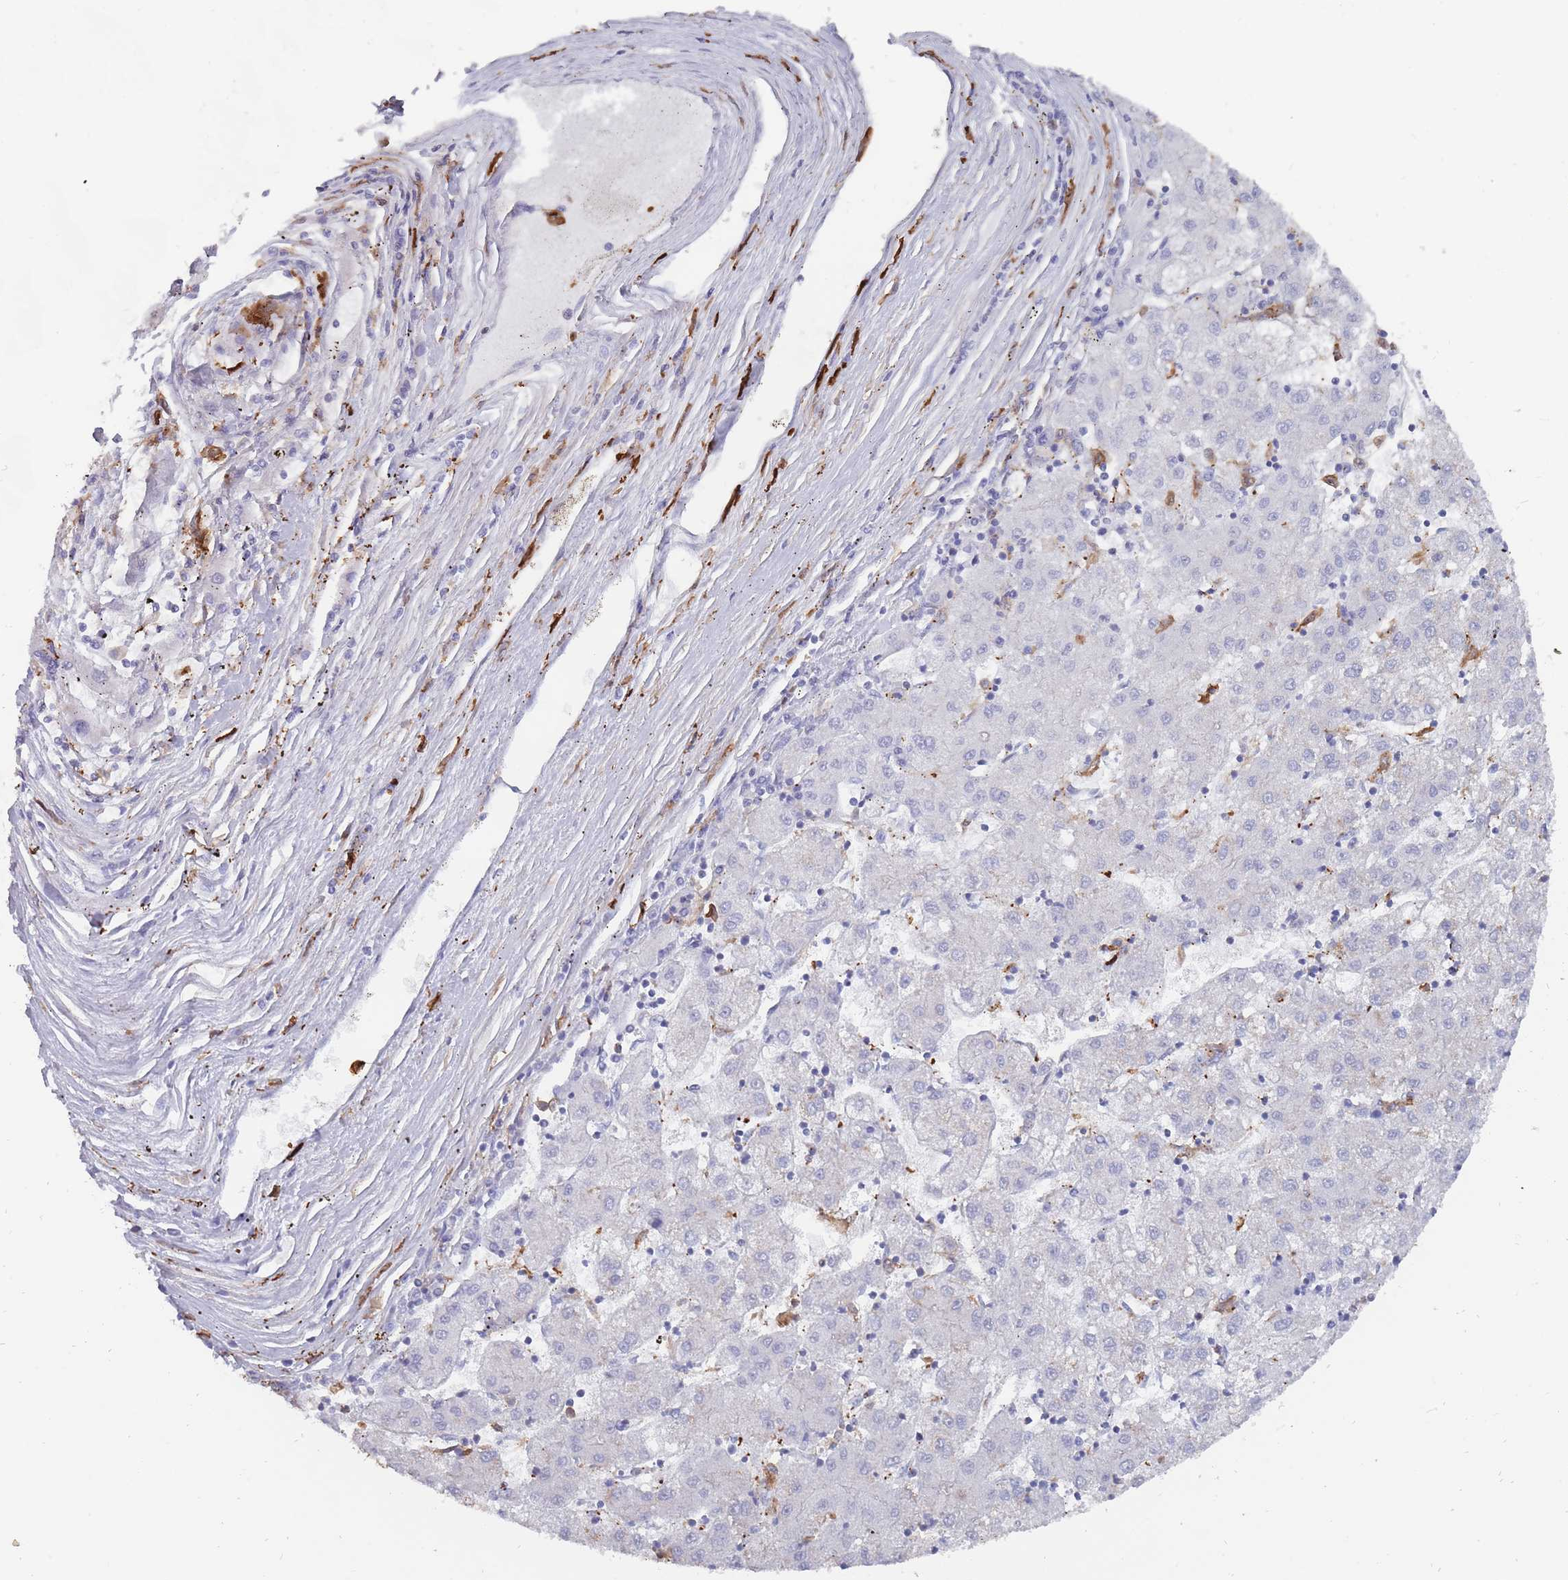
{"staining": {"intensity": "negative", "quantity": "none", "location": "none"}, "tissue": "liver cancer", "cell_type": "Tumor cells", "image_type": "cancer", "snomed": [{"axis": "morphology", "description": "Carcinoma, Hepatocellular, NOS"}, {"axis": "topography", "description": "Liver"}], "caption": "Liver cancer stained for a protein using IHC demonstrates no expression tumor cells.", "gene": "AIF1", "patient": {"sex": "male", "age": 72}}